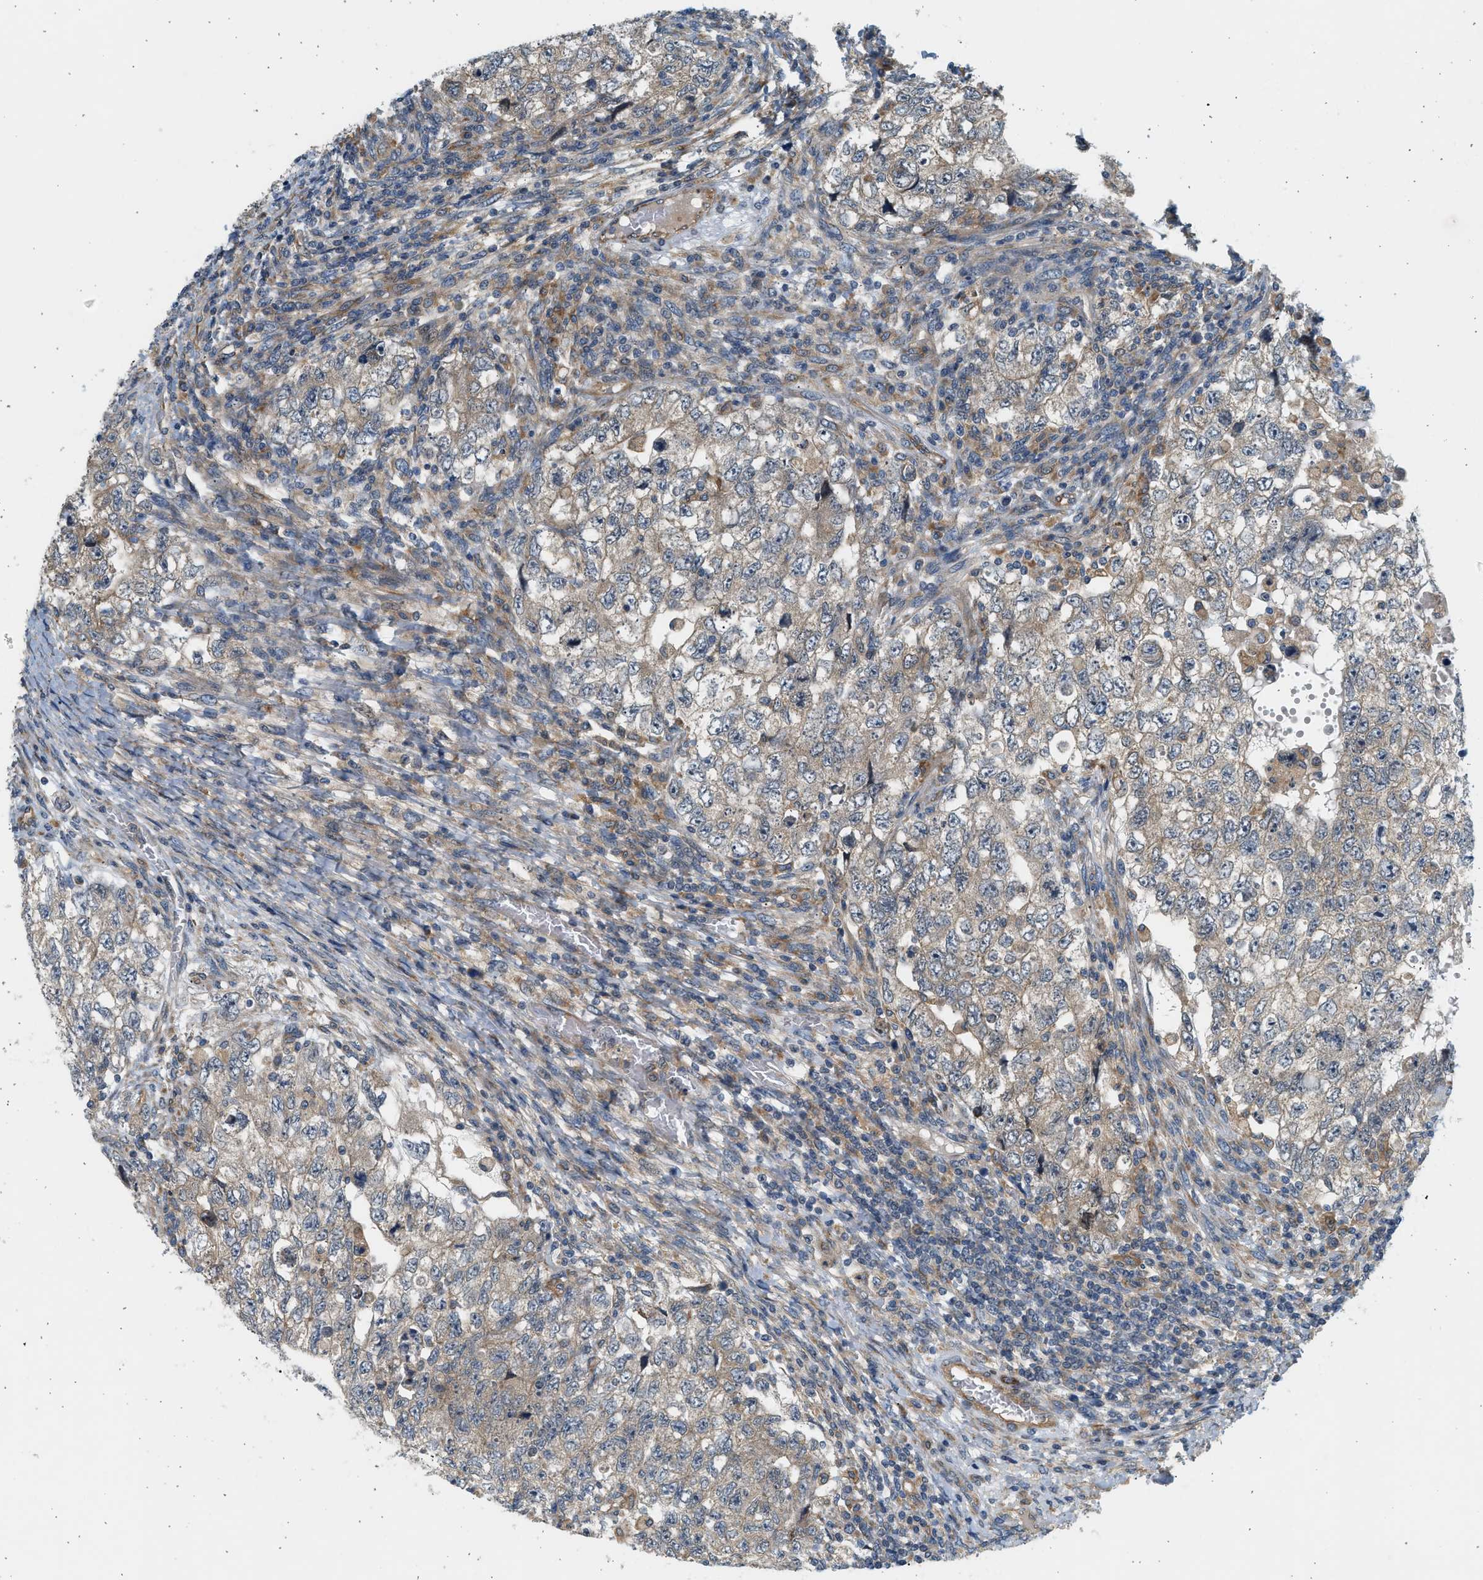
{"staining": {"intensity": "weak", "quantity": "25%-75%", "location": "cytoplasmic/membranous"}, "tissue": "testis cancer", "cell_type": "Tumor cells", "image_type": "cancer", "snomed": [{"axis": "morphology", "description": "Carcinoma, Embryonal, NOS"}, {"axis": "topography", "description": "Testis"}], "caption": "Human embryonal carcinoma (testis) stained with a protein marker exhibits weak staining in tumor cells.", "gene": "KDELR2", "patient": {"sex": "male", "age": 36}}